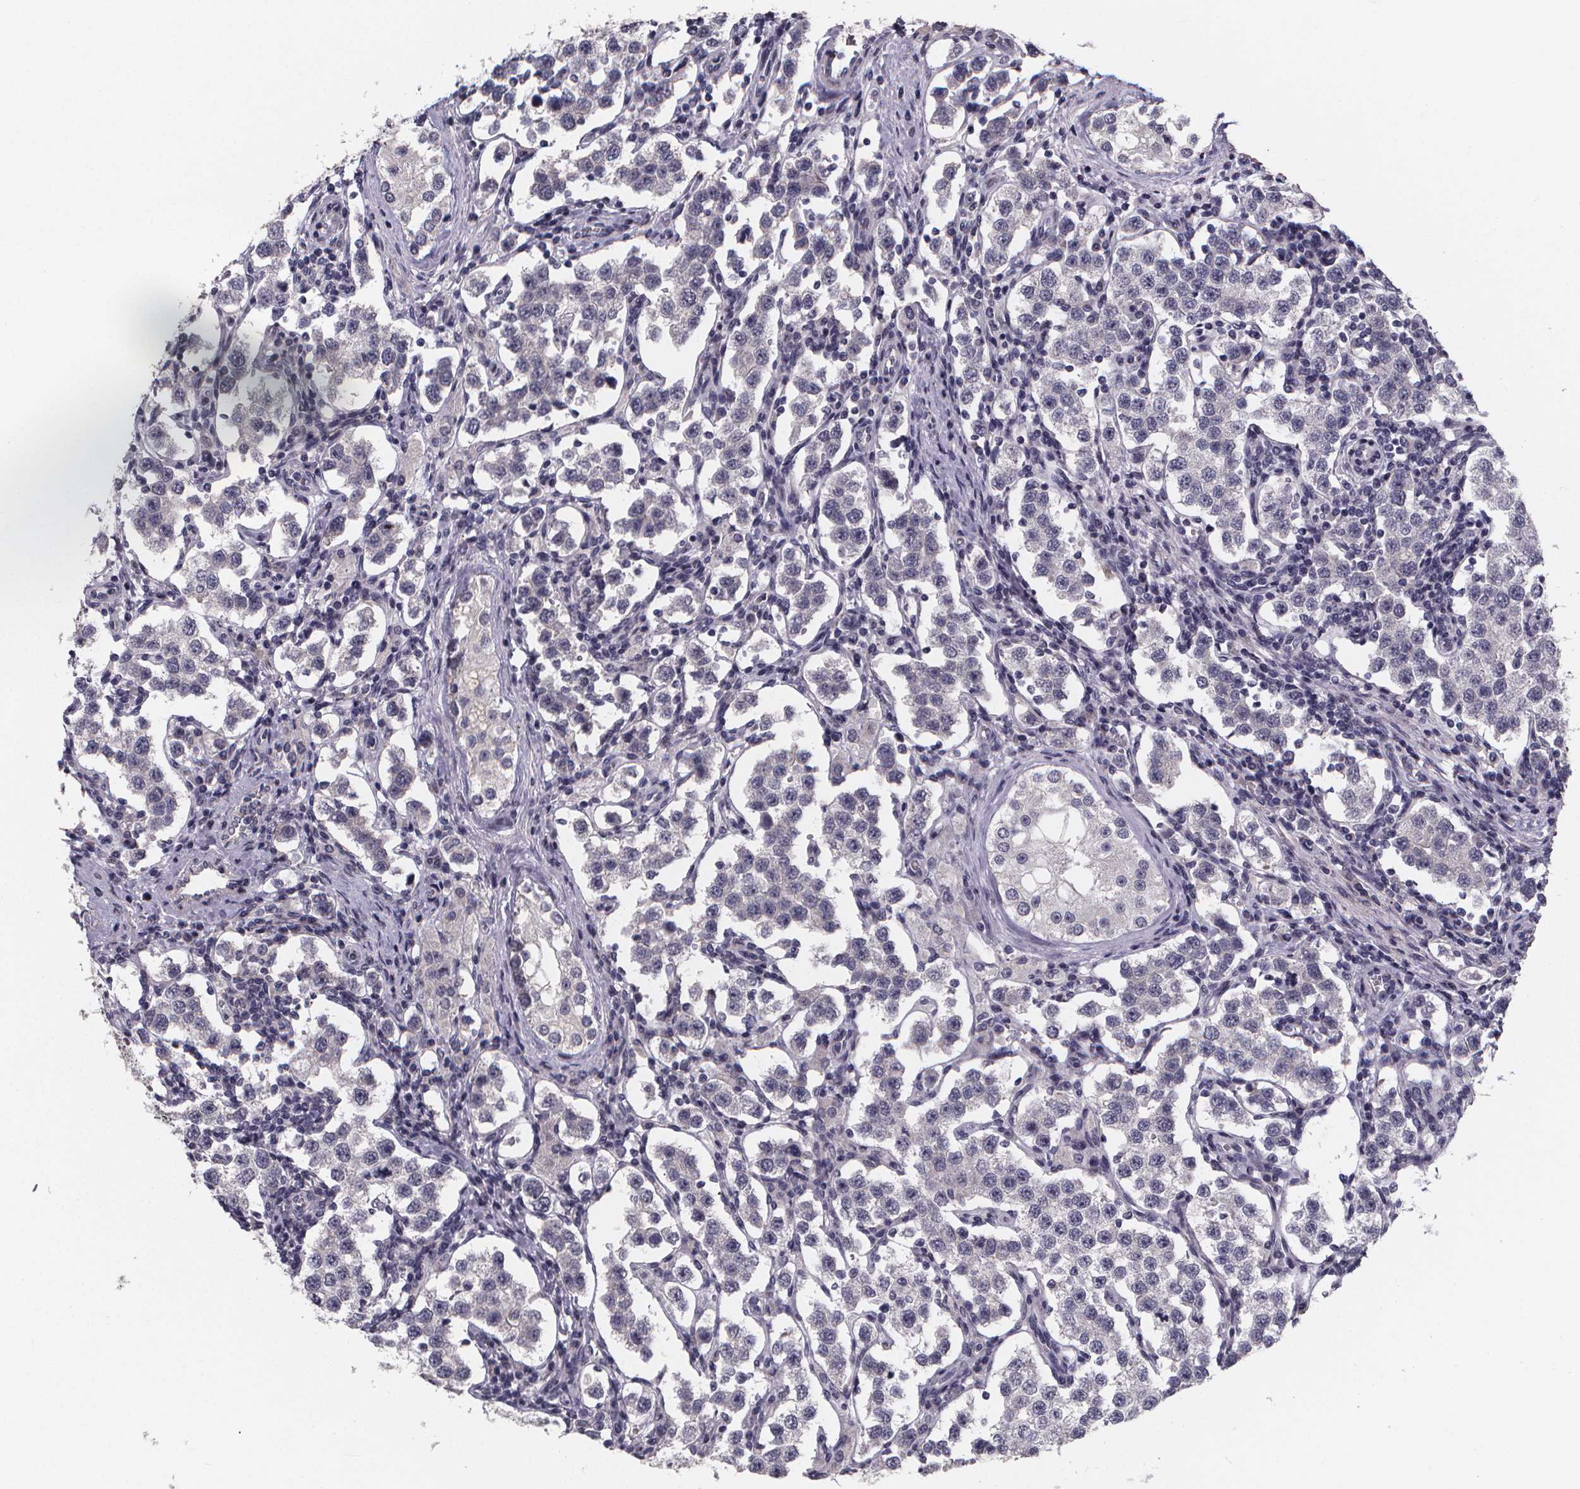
{"staining": {"intensity": "negative", "quantity": "none", "location": "none"}, "tissue": "testis cancer", "cell_type": "Tumor cells", "image_type": "cancer", "snomed": [{"axis": "morphology", "description": "Seminoma, NOS"}, {"axis": "topography", "description": "Testis"}], "caption": "Human testis cancer stained for a protein using immunohistochemistry (IHC) reveals no positivity in tumor cells.", "gene": "AGT", "patient": {"sex": "male", "age": 37}}